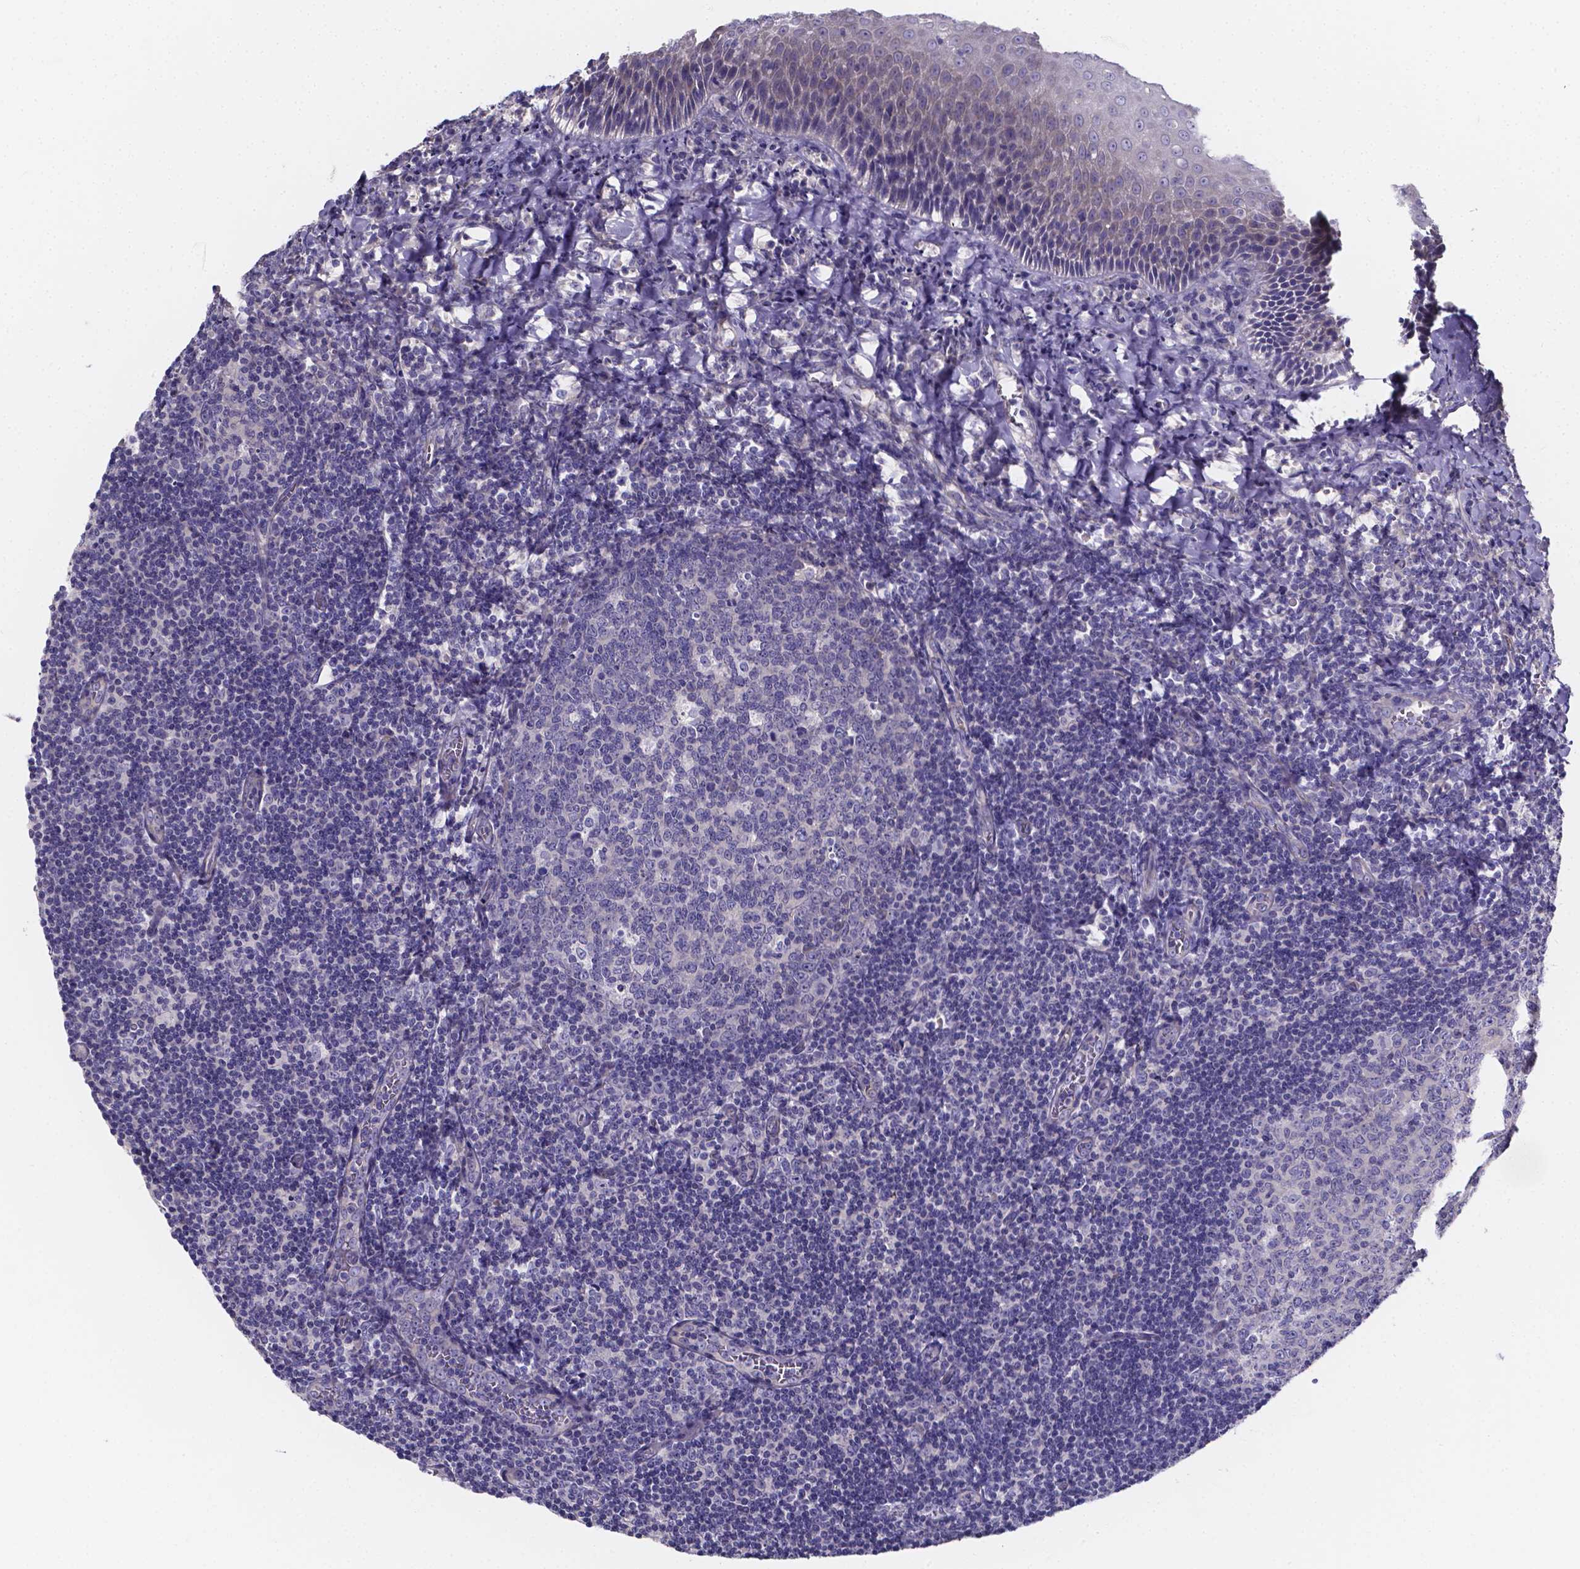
{"staining": {"intensity": "negative", "quantity": "none", "location": "none"}, "tissue": "tonsil", "cell_type": "Germinal center cells", "image_type": "normal", "snomed": [{"axis": "morphology", "description": "Normal tissue, NOS"}, {"axis": "morphology", "description": "Inflammation, NOS"}, {"axis": "topography", "description": "Tonsil"}], "caption": "This is an immunohistochemistry (IHC) micrograph of benign human tonsil. There is no expression in germinal center cells.", "gene": "CACNG8", "patient": {"sex": "female", "age": 31}}